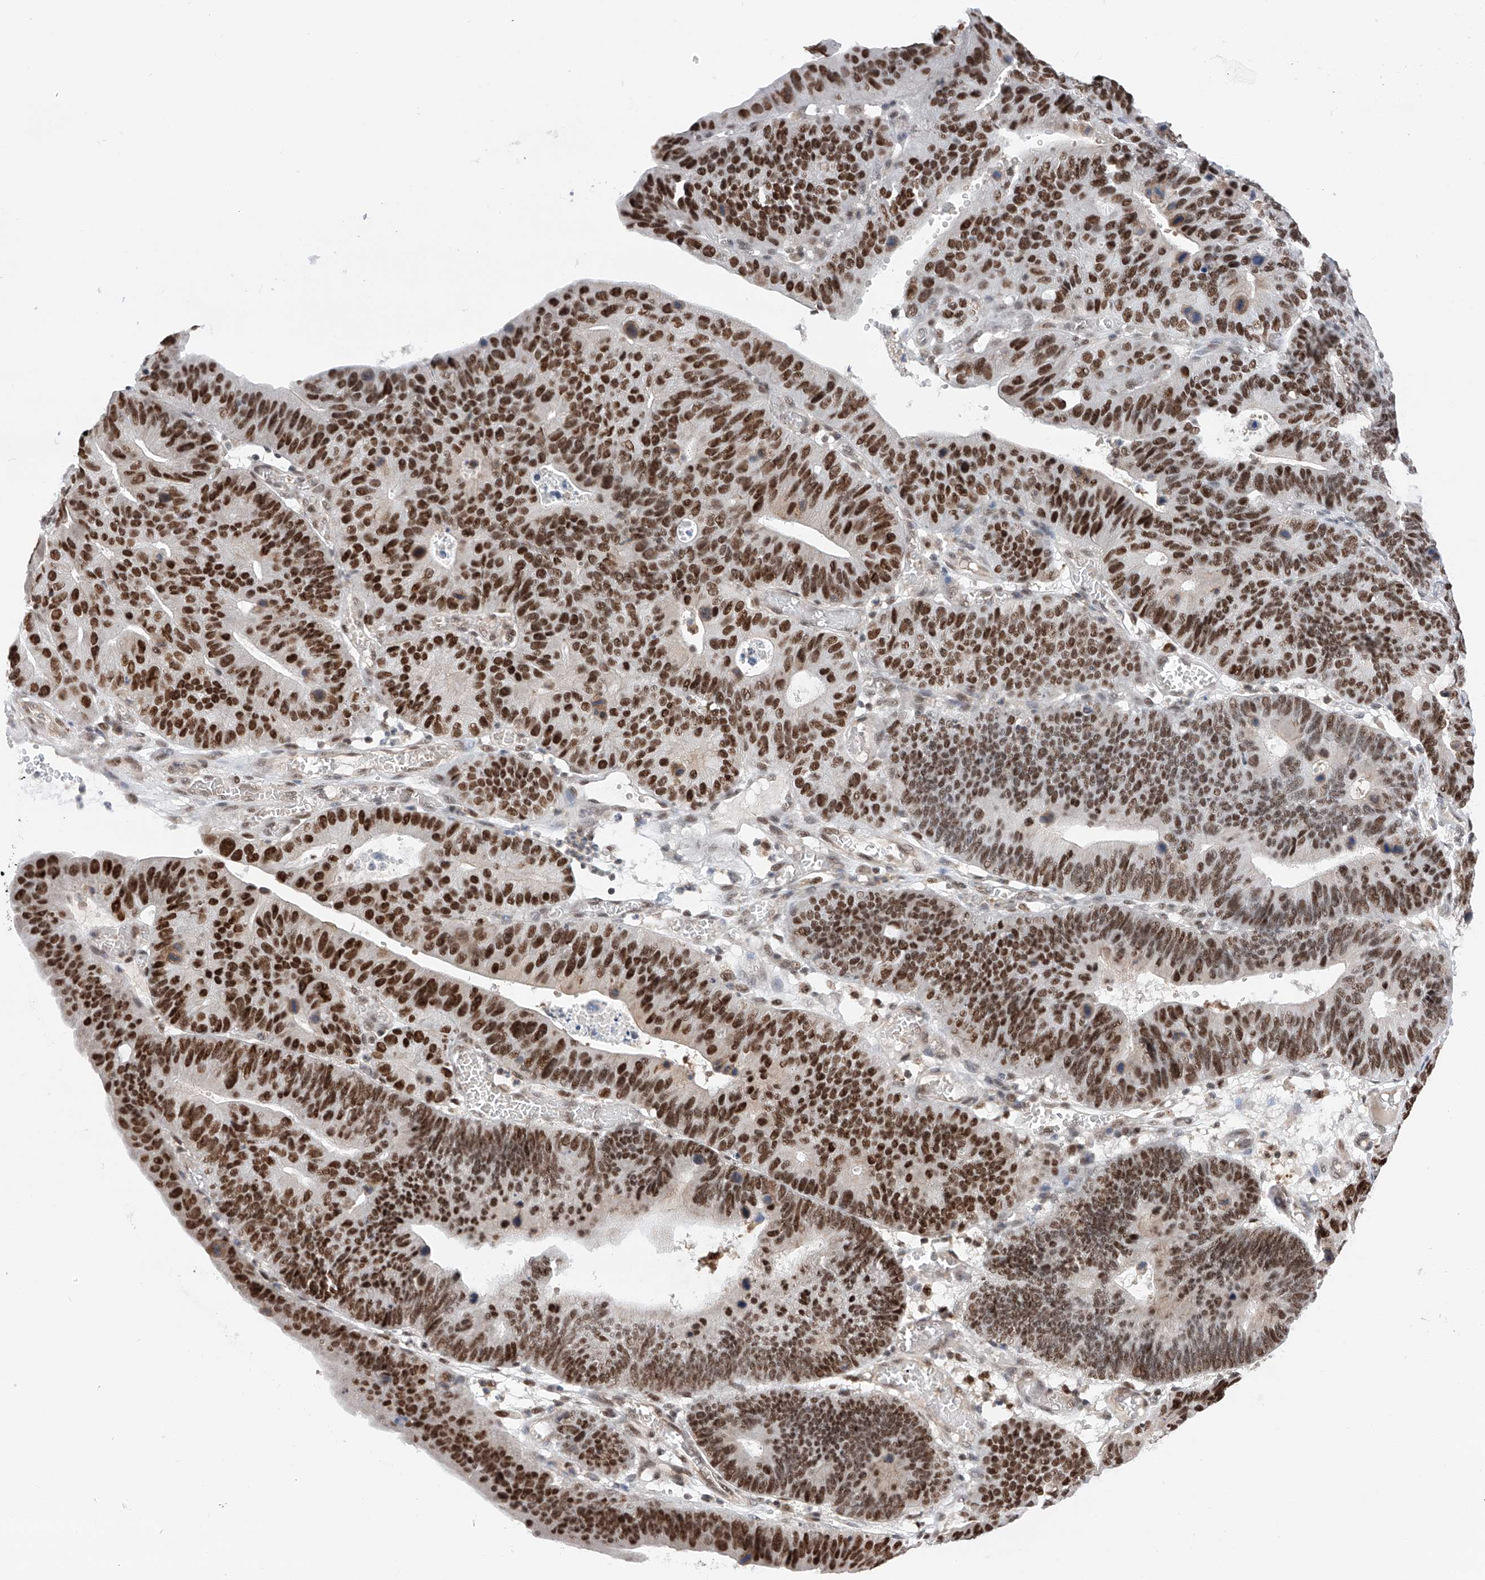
{"staining": {"intensity": "strong", "quantity": ">75%", "location": "nuclear"}, "tissue": "stomach cancer", "cell_type": "Tumor cells", "image_type": "cancer", "snomed": [{"axis": "morphology", "description": "Adenocarcinoma, NOS"}, {"axis": "topography", "description": "Stomach"}], "caption": "This micrograph demonstrates IHC staining of human stomach cancer, with high strong nuclear expression in about >75% of tumor cells.", "gene": "SNRNP200", "patient": {"sex": "male", "age": 59}}